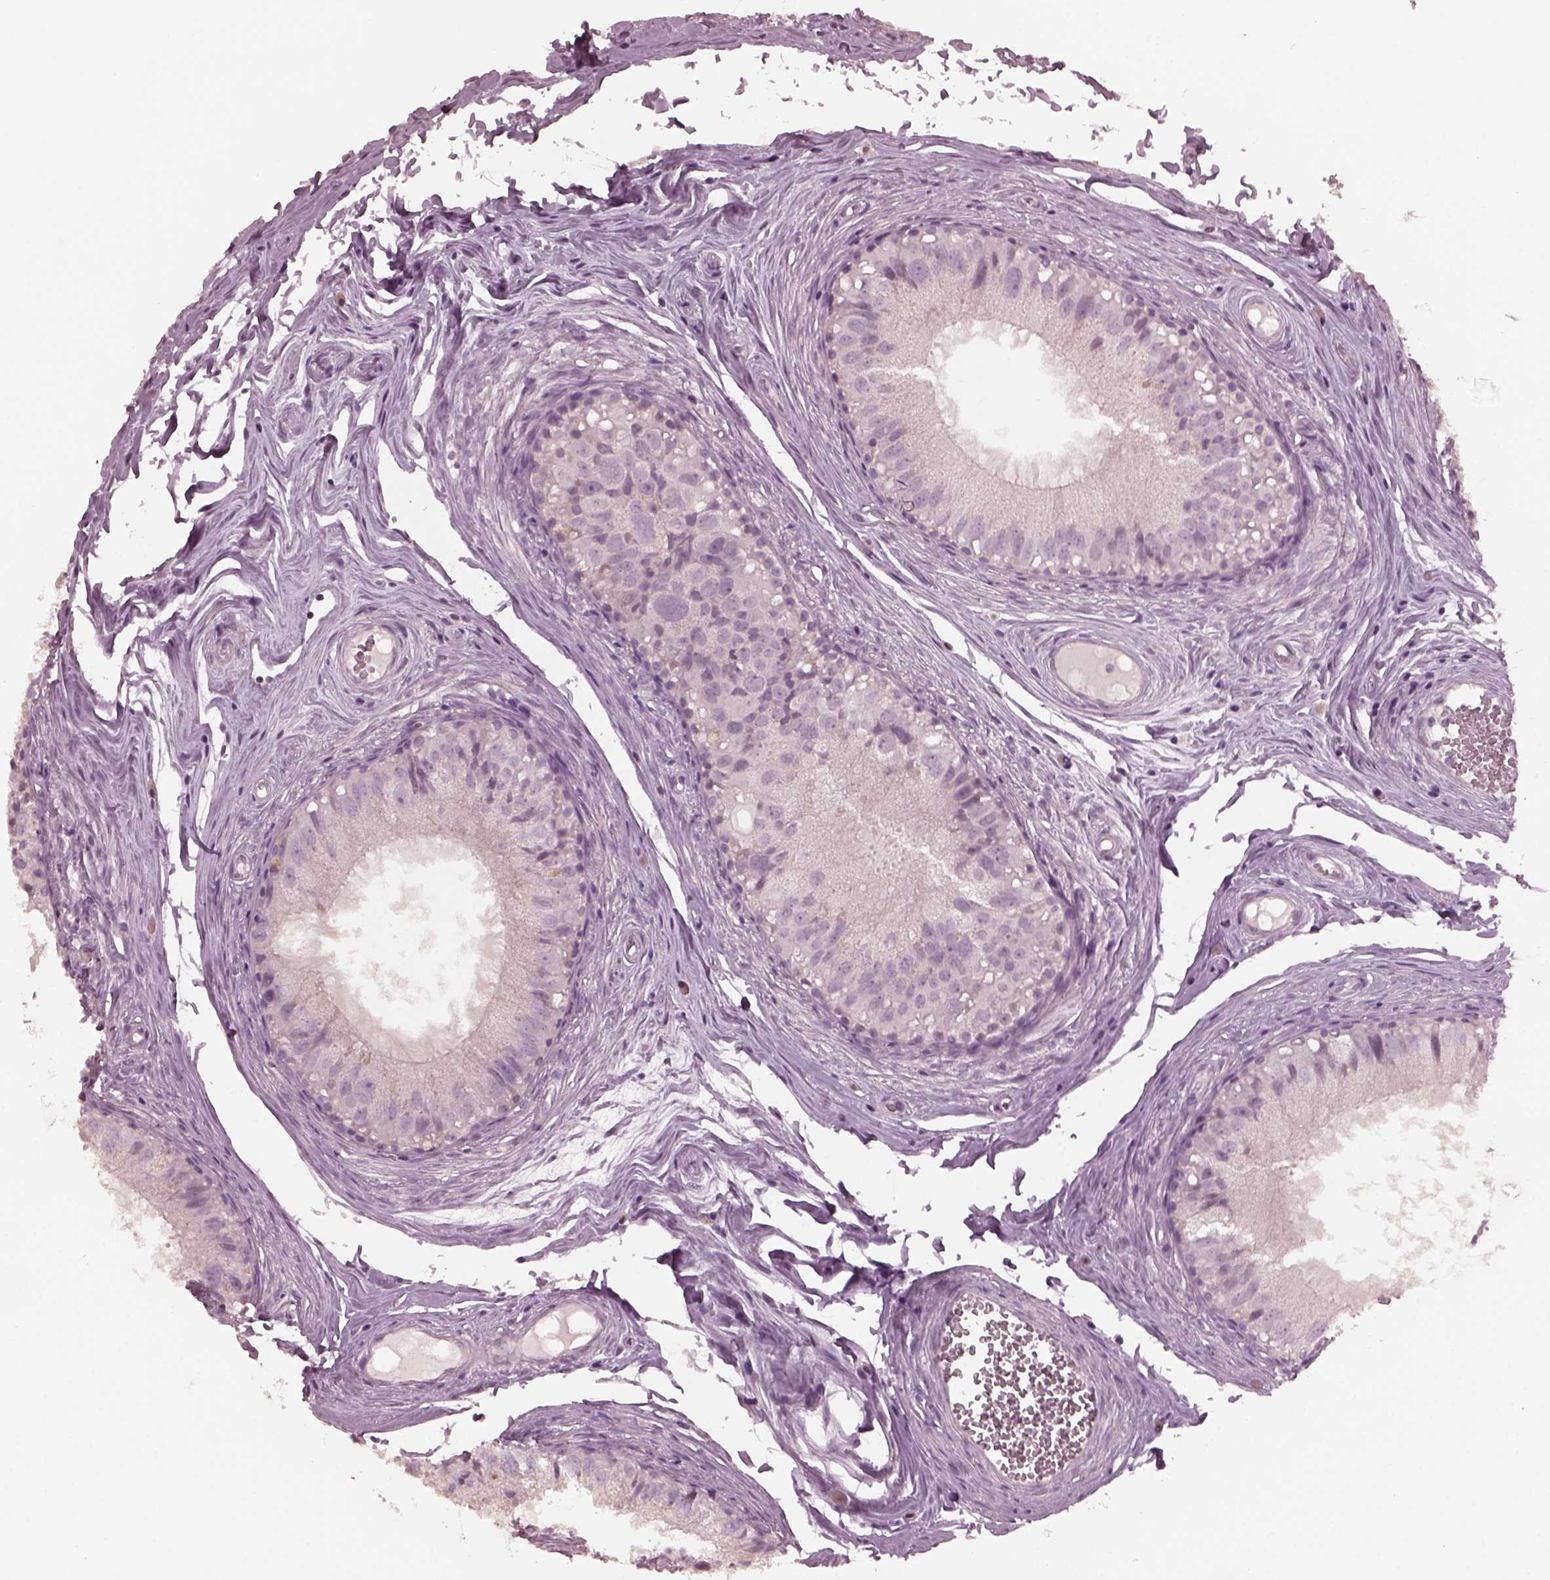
{"staining": {"intensity": "negative", "quantity": "none", "location": "none"}, "tissue": "epididymis", "cell_type": "Glandular cells", "image_type": "normal", "snomed": [{"axis": "morphology", "description": "Normal tissue, NOS"}, {"axis": "topography", "description": "Epididymis"}], "caption": "The immunohistochemistry image has no significant positivity in glandular cells of epididymis.", "gene": "RGS7", "patient": {"sex": "male", "age": 45}}